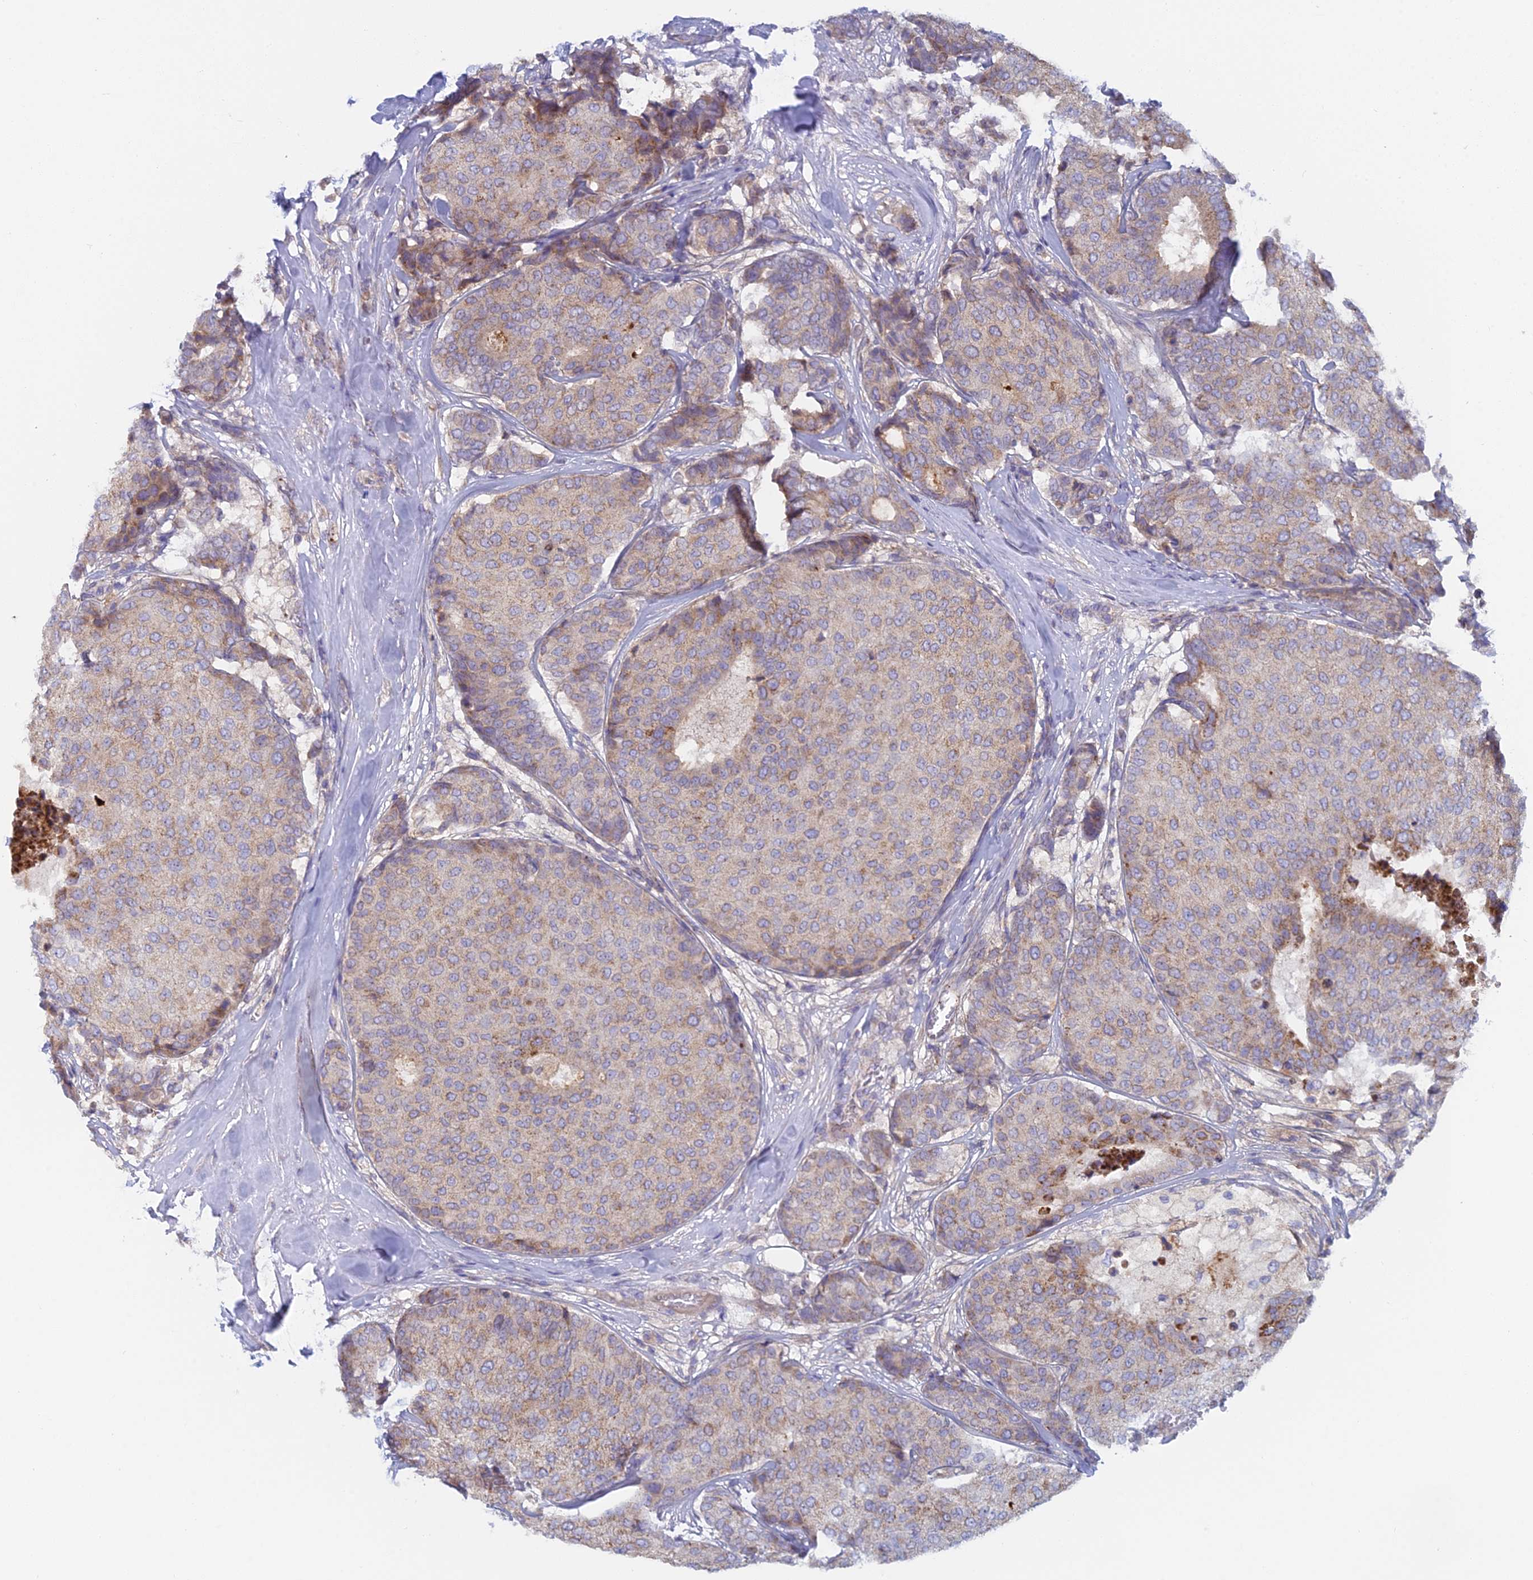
{"staining": {"intensity": "weak", "quantity": "25%-75%", "location": "cytoplasmic/membranous"}, "tissue": "breast cancer", "cell_type": "Tumor cells", "image_type": "cancer", "snomed": [{"axis": "morphology", "description": "Duct carcinoma"}, {"axis": "topography", "description": "Breast"}], "caption": "Immunohistochemistry (IHC) (DAB (3,3'-diaminobenzidine)) staining of human breast invasive ductal carcinoma reveals weak cytoplasmic/membranous protein positivity in about 25%-75% of tumor cells.", "gene": "IFTAP", "patient": {"sex": "female", "age": 75}}